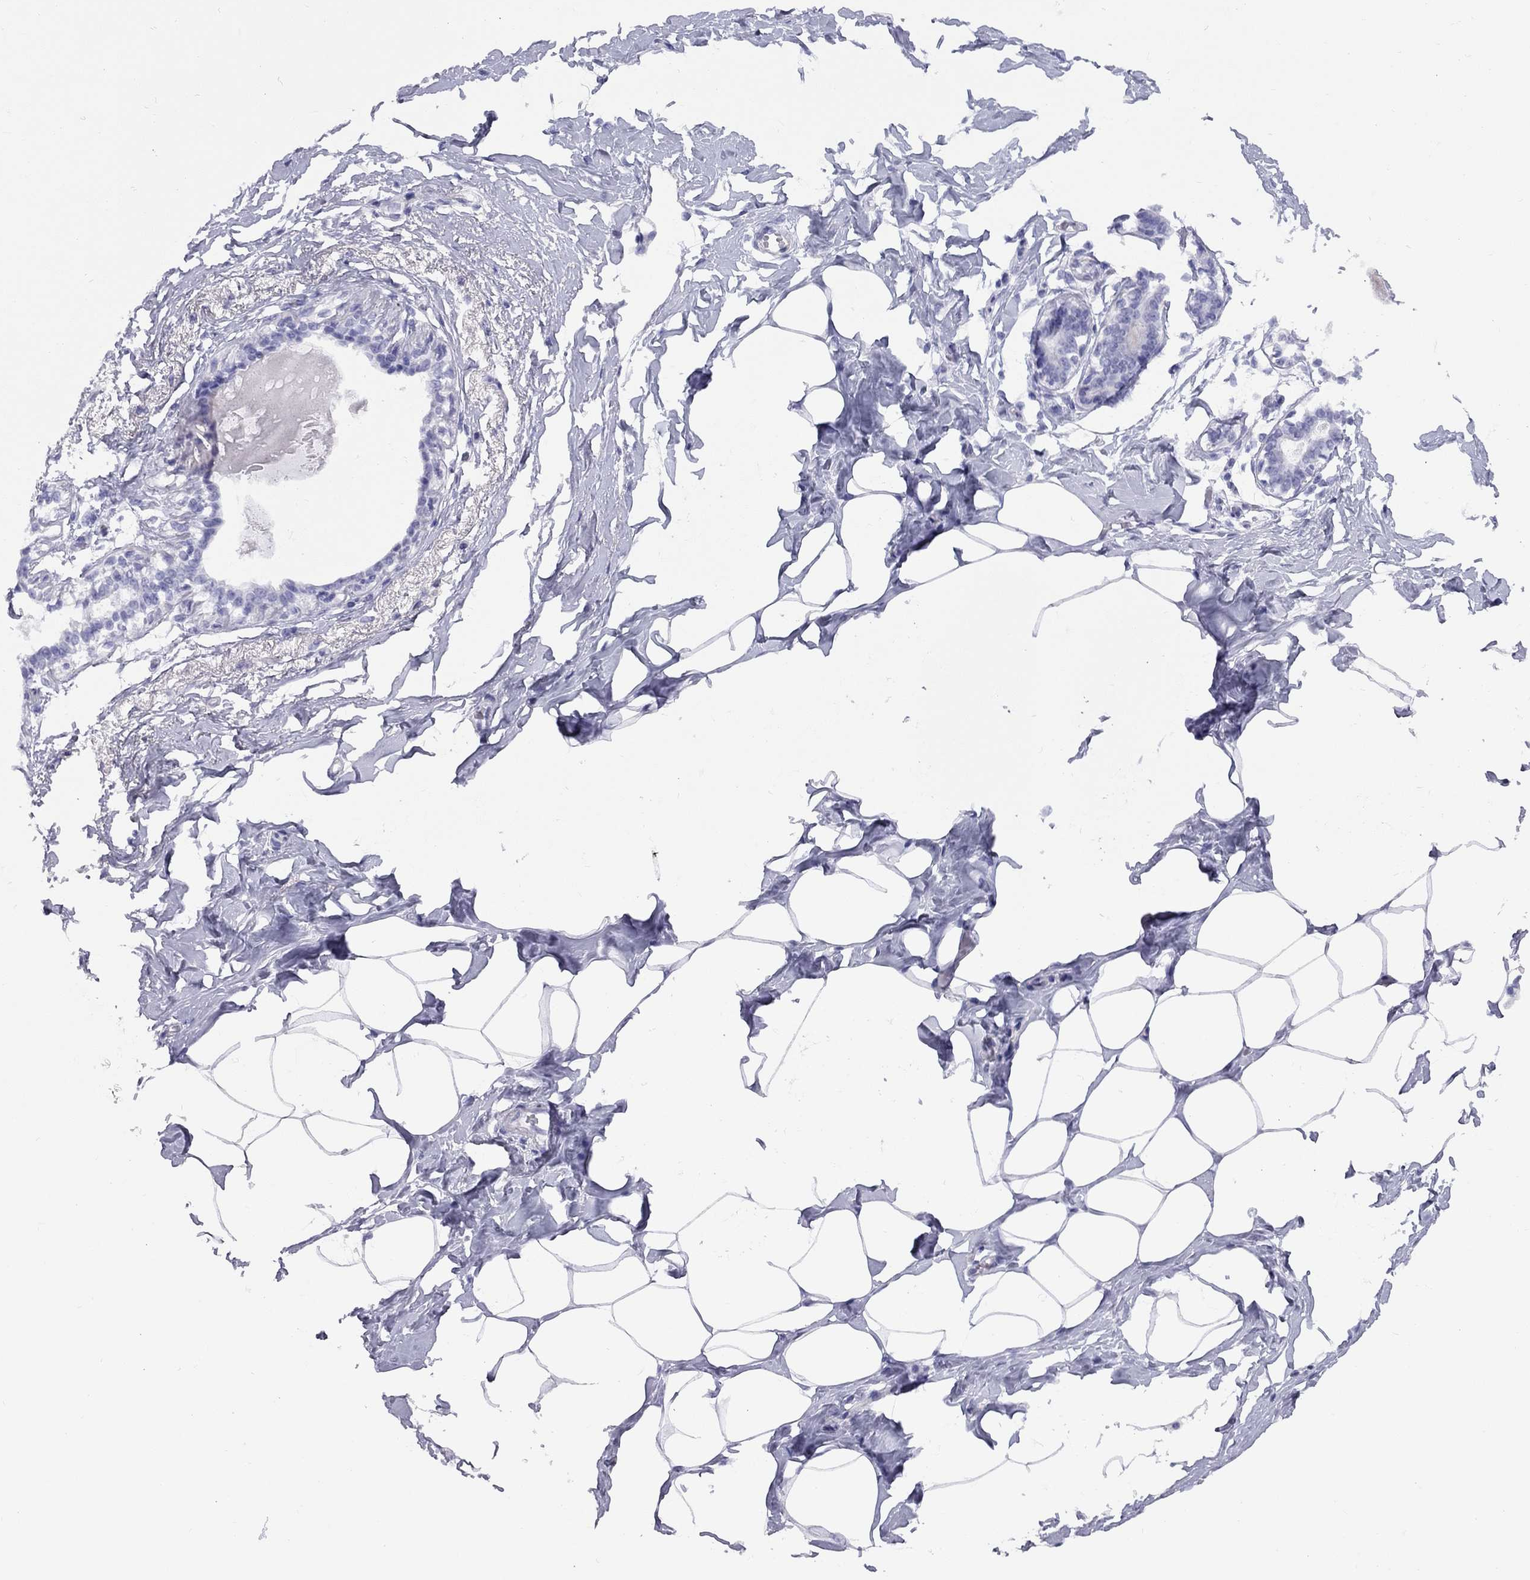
{"staining": {"intensity": "negative", "quantity": "none", "location": "none"}, "tissue": "breast", "cell_type": "Adipocytes", "image_type": "normal", "snomed": [{"axis": "morphology", "description": "Normal tissue, NOS"}, {"axis": "morphology", "description": "Lobular carcinoma, in situ"}, {"axis": "topography", "description": "Breast"}], "caption": "The image shows no staining of adipocytes in unremarkable breast. Nuclei are stained in blue.", "gene": "FSCN3", "patient": {"sex": "female", "age": 35}}